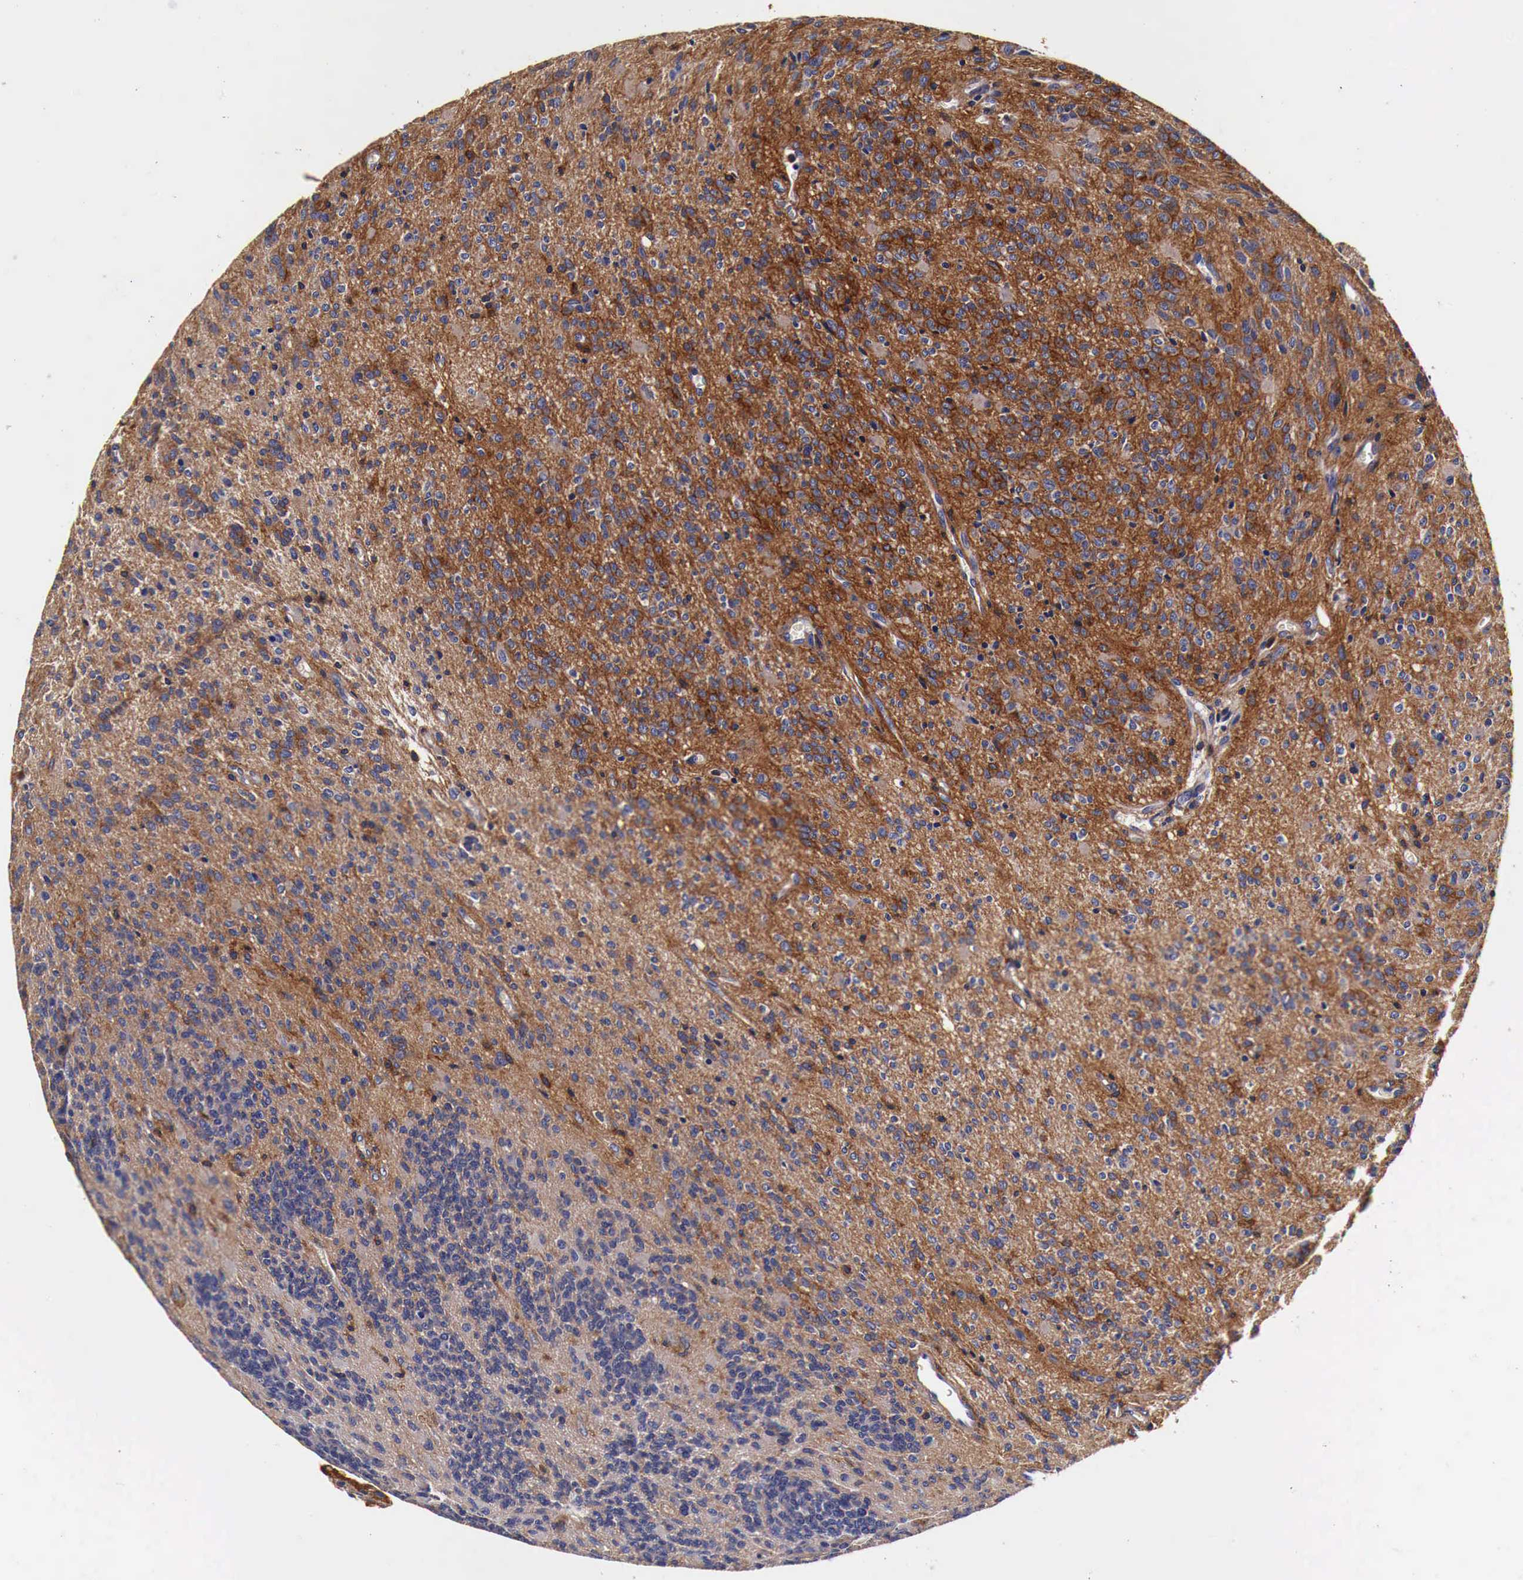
{"staining": {"intensity": "moderate", "quantity": ">75%", "location": "cytoplasmic/membranous"}, "tissue": "glioma", "cell_type": "Tumor cells", "image_type": "cancer", "snomed": [{"axis": "morphology", "description": "Glioma, malignant, Low grade"}, {"axis": "topography", "description": "Brain"}], "caption": "IHC of human glioma exhibits medium levels of moderate cytoplasmic/membranous positivity in about >75% of tumor cells.", "gene": "RP2", "patient": {"sex": "female", "age": 15}}